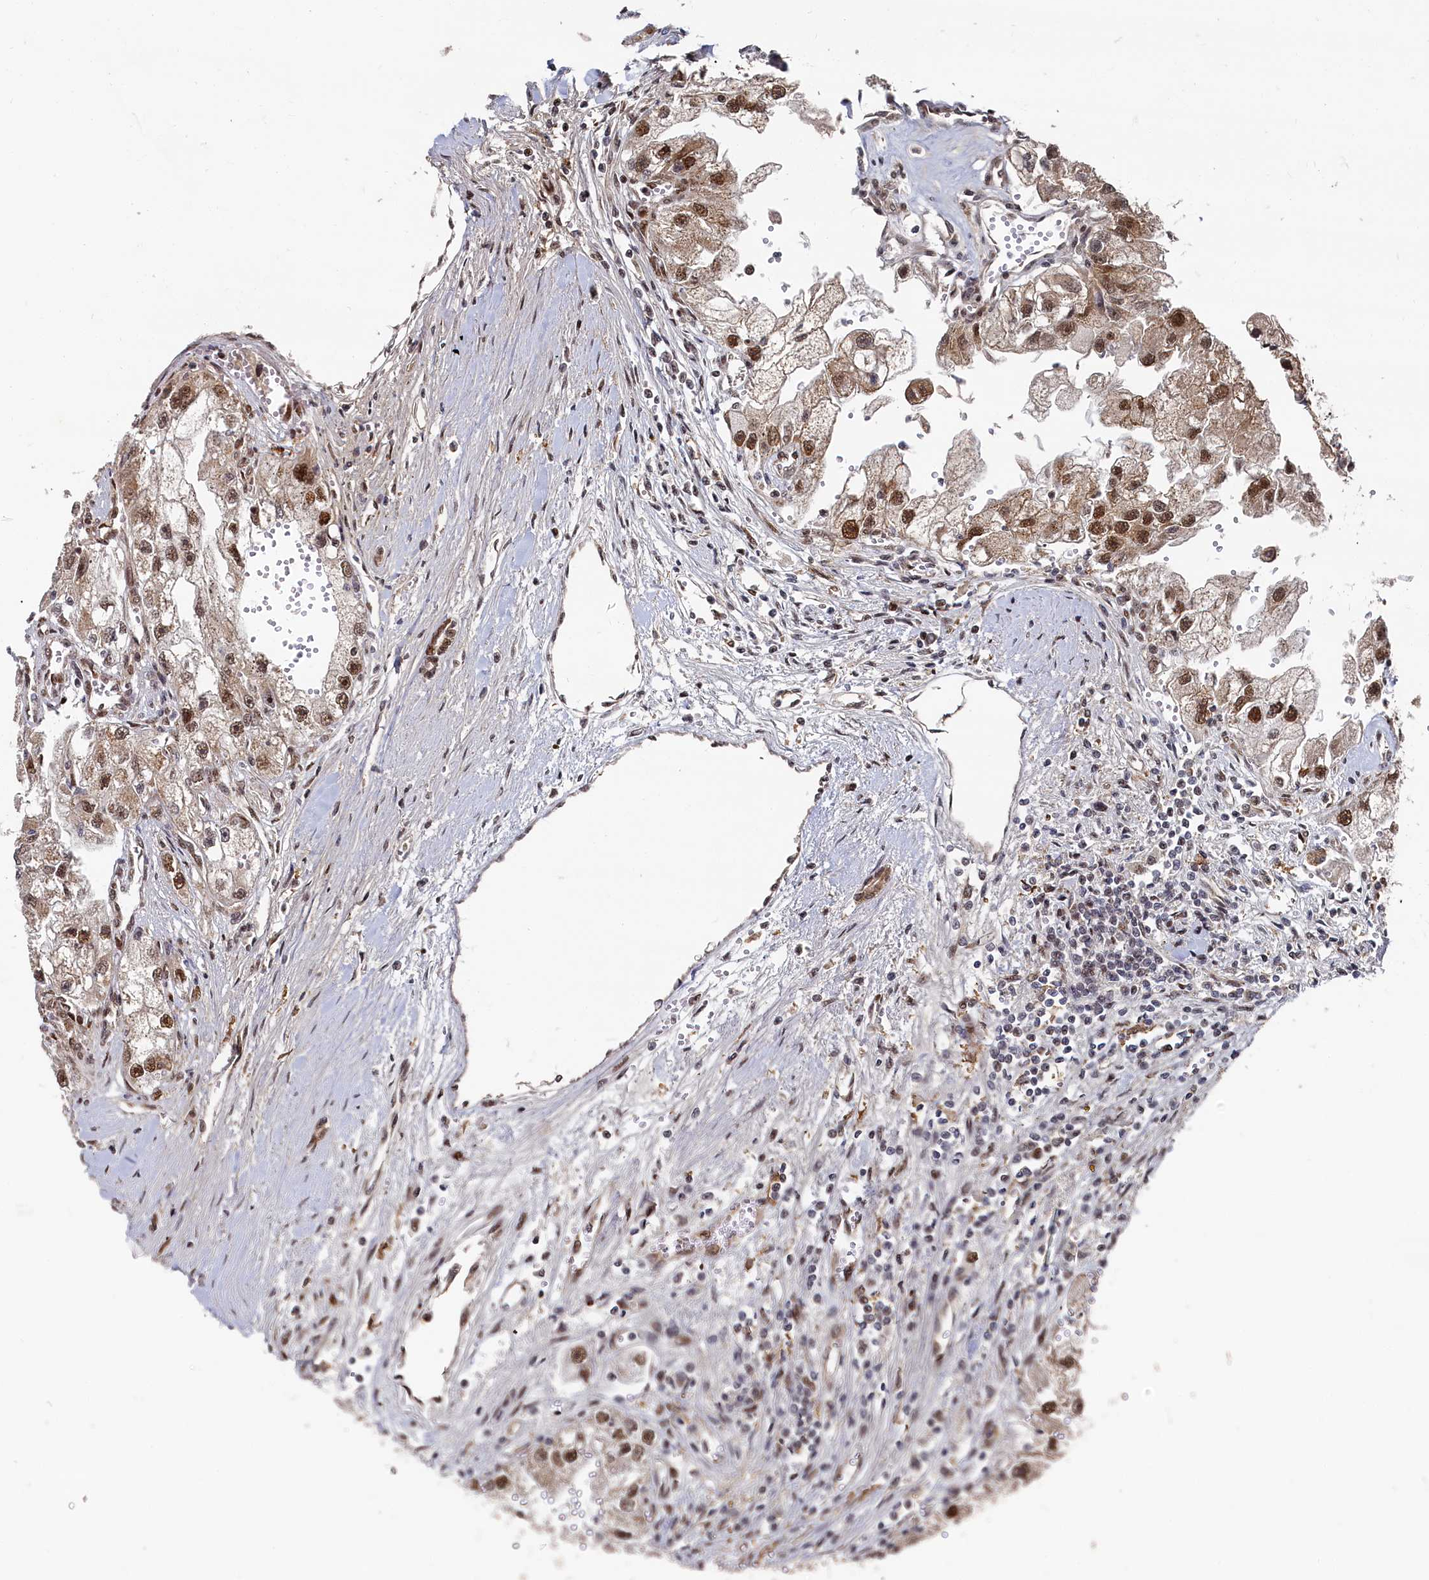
{"staining": {"intensity": "strong", "quantity": ">75%", "location": "cytoplasmic/membranous,nuclear"}, "tissue": "renal cancer", "cell_type": "Tumor cells", "image_type": "cancer", "snomed": [{"axis": "morphology", "description": "Adenocarcinoma, NOS"}, {"axis": "topography", "description": "Kidney"}], "caption": "The histopathology image reveals staining of renal cancer, revealing strong cytoplasmic/membranous and nuclear protein staining (brown color) within tumor cells.", "gene": "BUB3", "patient": {"sex": "male", "age": 63}}